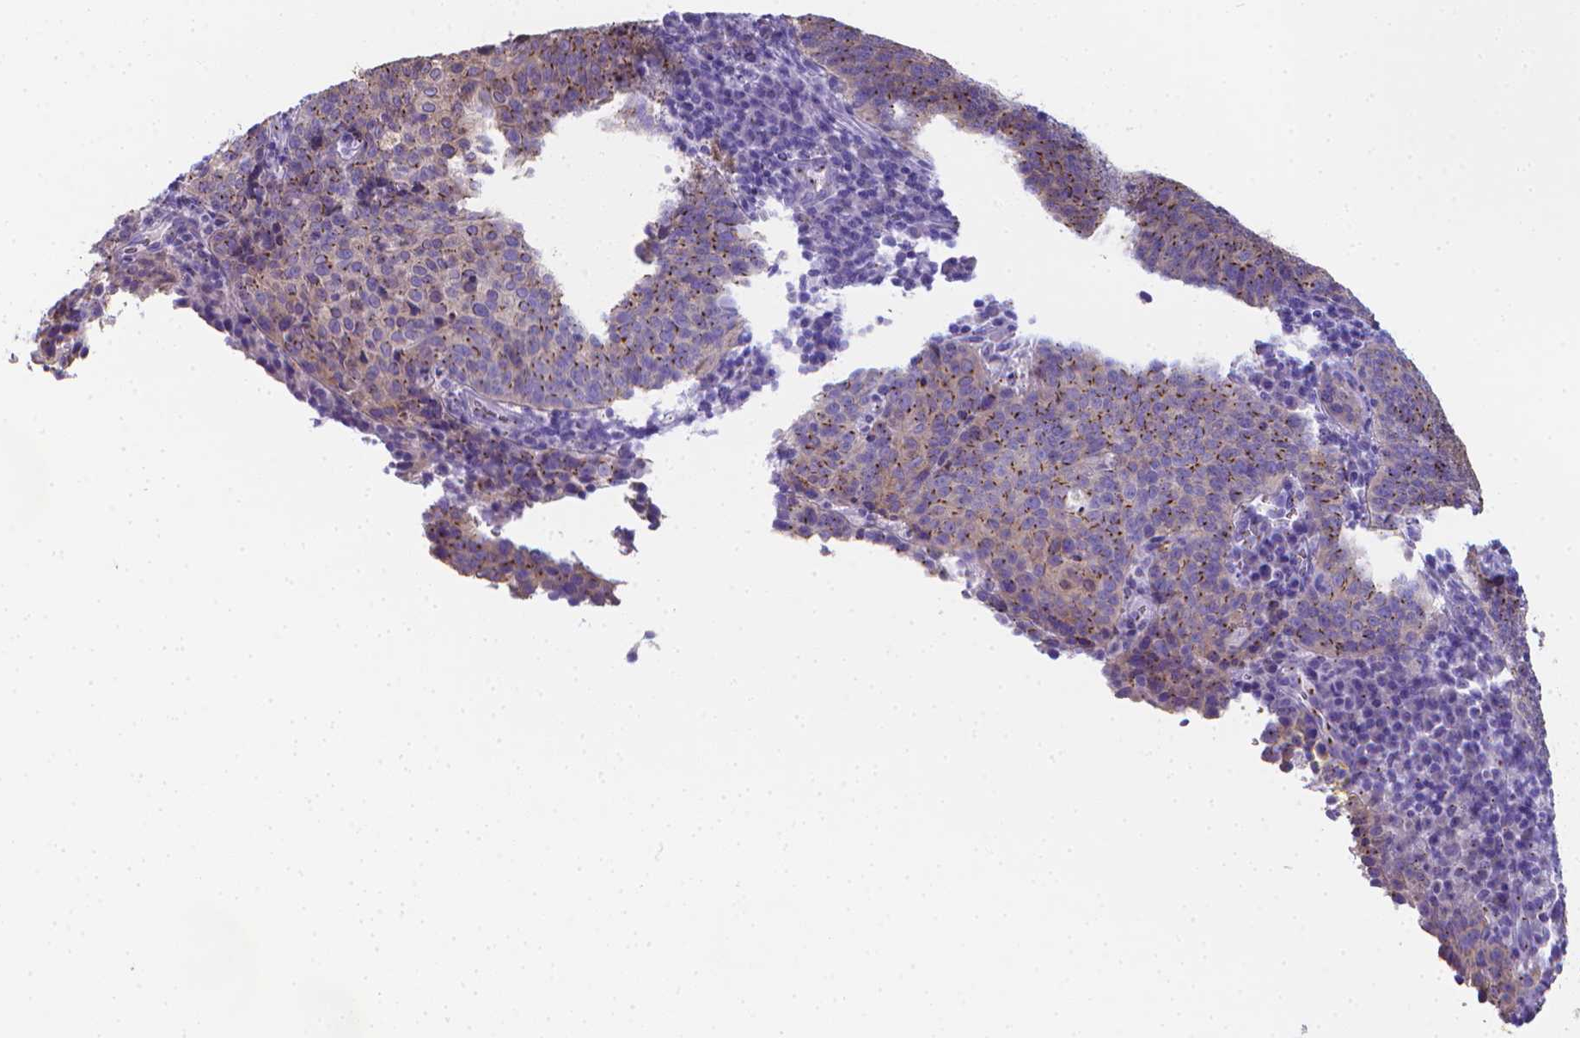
{"staining": {"intensity": "strong", "quantity": "25%-75%", "location": "cytoplasmic/membranous"}, "tissue": "cervical cancer", "cell_type": "Tumor cells", "image_type": "cancer", "snomed": [{"axis": "morphology", "description": "Squamous cell carcinoma, NOS"}, {"axis": "topography", "description": "Cervix"}], "caption": "Immunohistochemistry of human squamous cell carcinoma (cervical) demonstrates high levels of strong cytoplasmic/membranous positivity in about 25%-75% of tumor cells.", "gene": "LRRC73", "patient": {"sex": "female", "age": 34}}